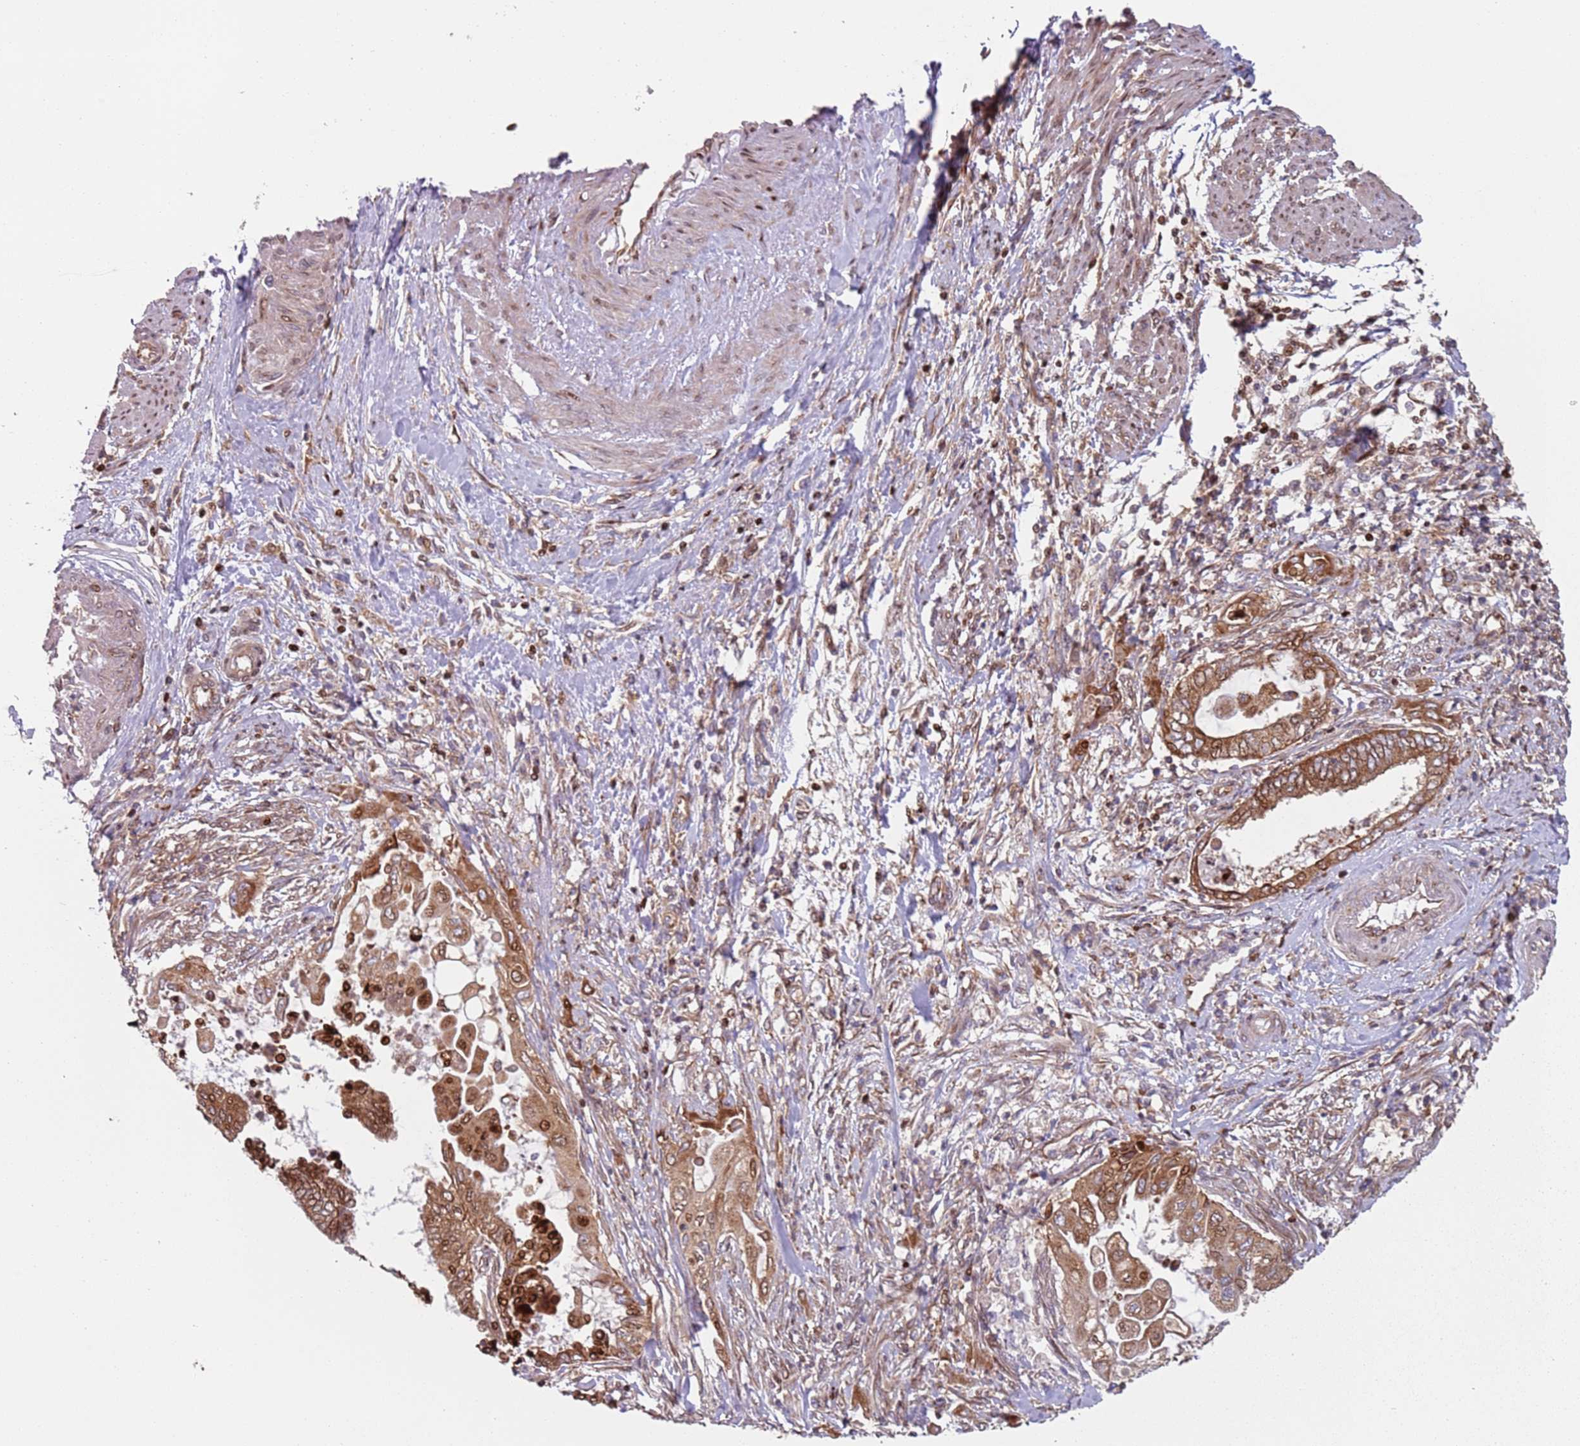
{"staining": {"intensity": "moderate", "quantity": ">75%", "location": "cytoplasmic/membranous,nuclear"}, "tissue": "endometrial cancer", "cell_type": "Tumor cells", "image_type": "cancer", "snomed": [{"axis": "morphology", "description": "Adenocarcinoma, NOS"}, {"axis": "topography", "description": "Uterus"}, {"axis": "topography", "description": "Endometrium"}], "caption": "Protein staining of endometrial cancer tissue shows moderate cytoplasmic/membranous and nuclear positivity in about >75% of tumor cells. Nuclei are stained in blue.", "gene": "HNRNPLL", "patient": {"sex": "female", "age": 70}}